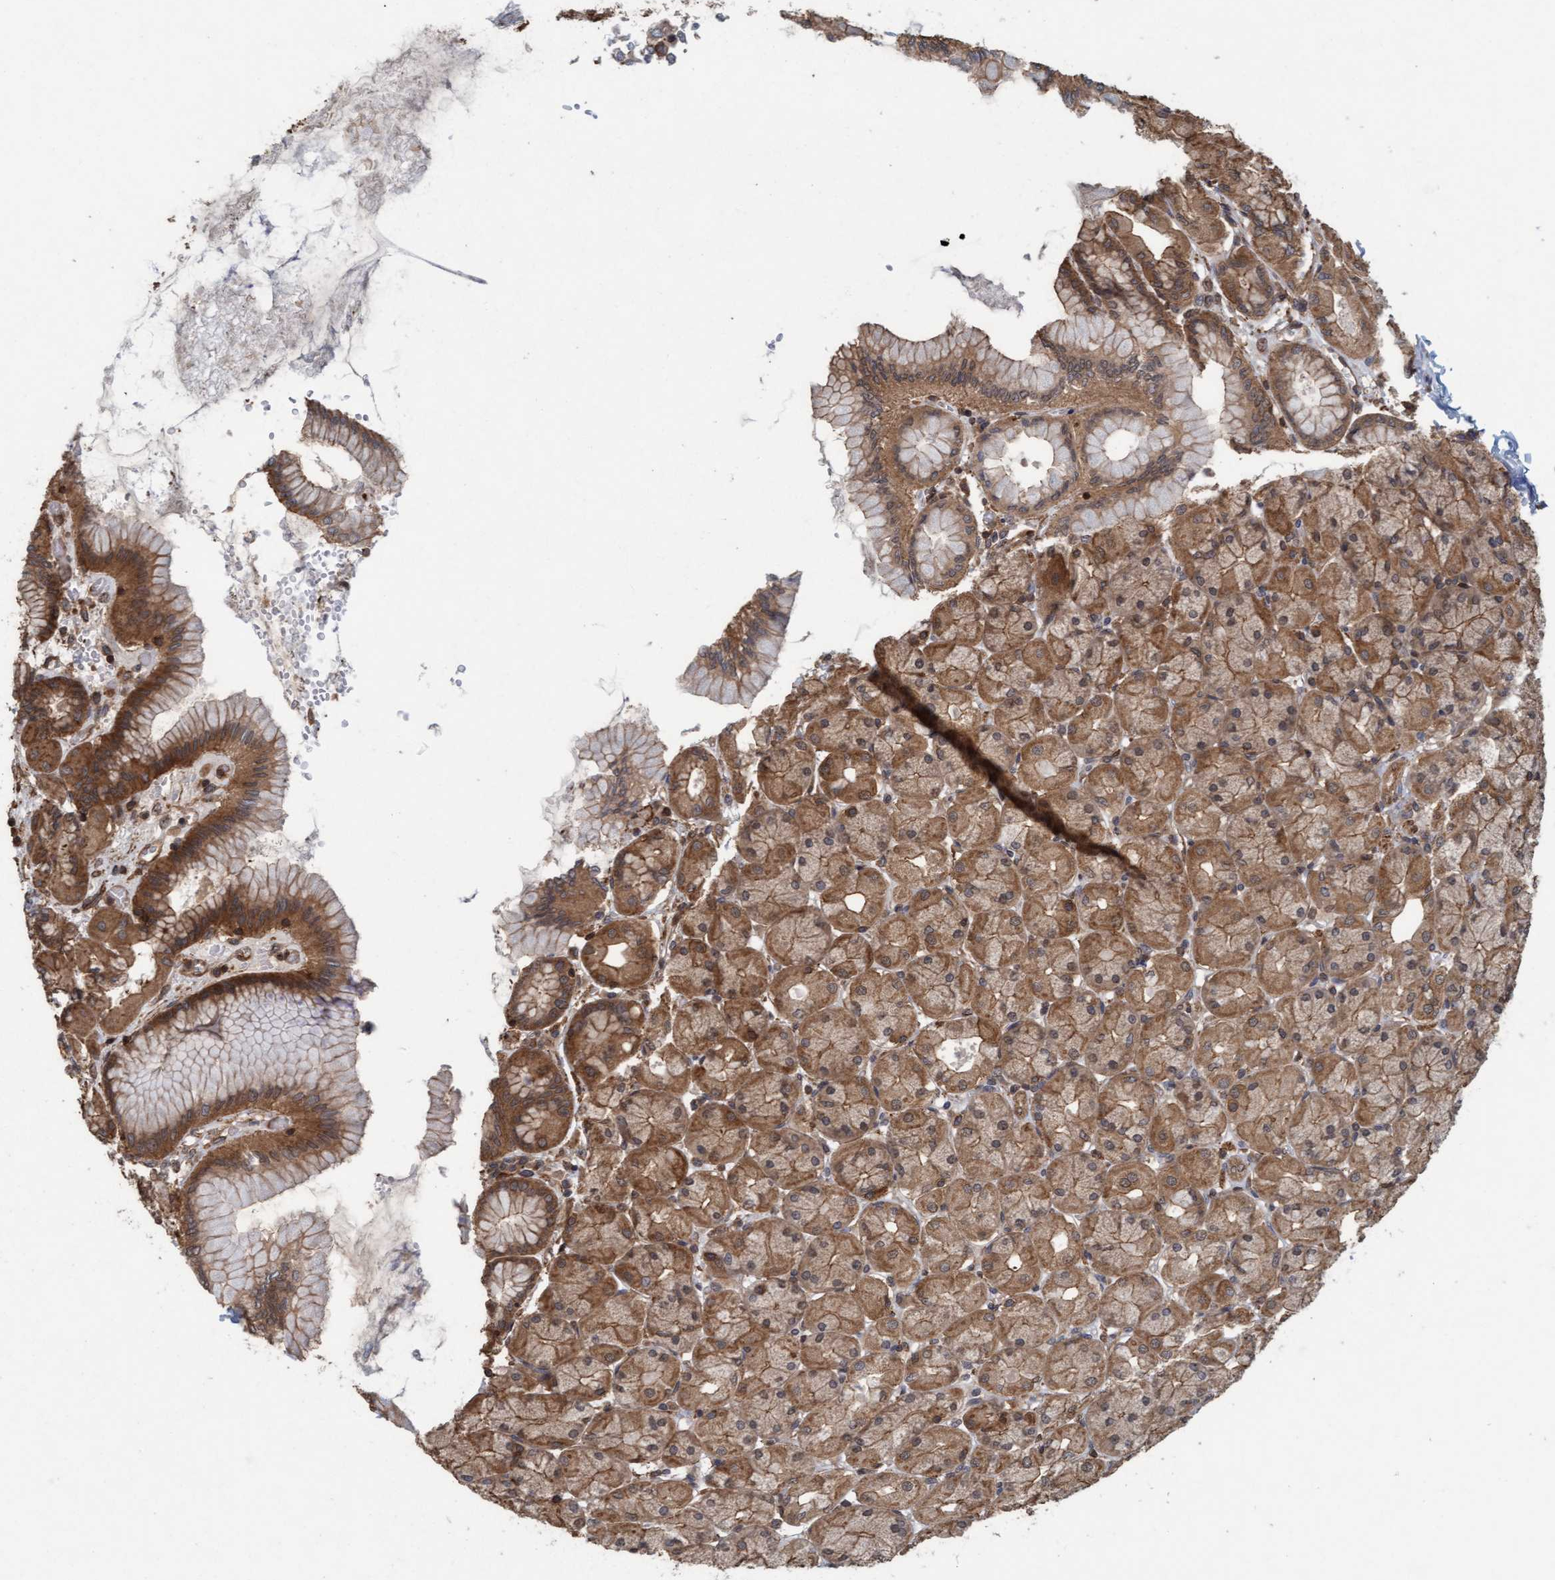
{"staining": {"intensity": "moderate", "quantity": ">75%", "location": "cytoplasmic/membranous"}, "tissue": "stomach", "cell_type": "Glandular cells", "image_type": "normal", "snomed": [{"axis": "morphology", "description": "Normal tissue, NOS"}, {"axis": "topography", "description": "Stomach, upper"}], "caption": "Protein analysis of normal stomach shows moderate cytoplasmic/membranous positivity in about >75% of glandular cells. The protein is stained brown, and the nuclei are stained in blue (DAB (3,3'-diaminobenzidine) IHC with brightfield microscopy, high magnification).", "gene": "FXR2", "patient": {"sex": "female", "age": 56}}